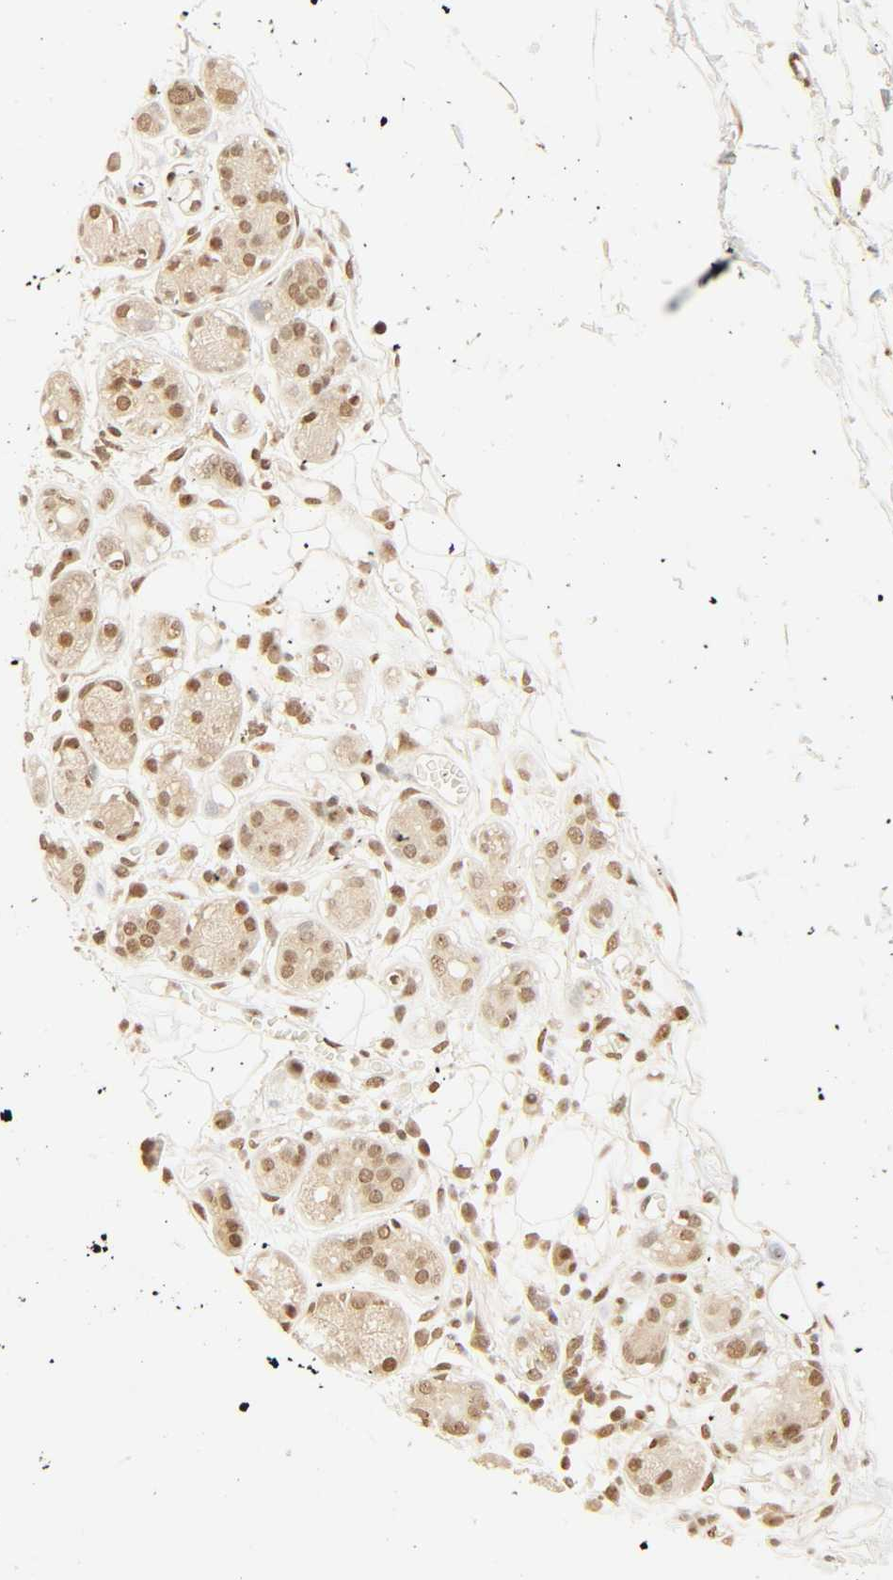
{"staining": {"intensity": "moderate", "quantity": ">75%", "location": "nuclear"}, "tissue": "adipose tissue", "cell_type": "Adipocytes", "image_type": "normal", "snomed": [{"axis": "morphology", "description": "Normal tissue, NOS"}, {"axis": "morphology", "description": "Inflammation, NOS"}, {"axis": "topography", "description": "Vascular tissue"}, {"axis": "topography", "description": "Salivary gland"}], "caption": "The photomicrograph exhibits a brown stain indicating the presence of a protein in the nuclear of adipocytes in adipose tissue. (Brightfield microscopy of DAB IHC at high magnification).", "gene": "UBC", "patient": {"sex": "female", "age": 75}}